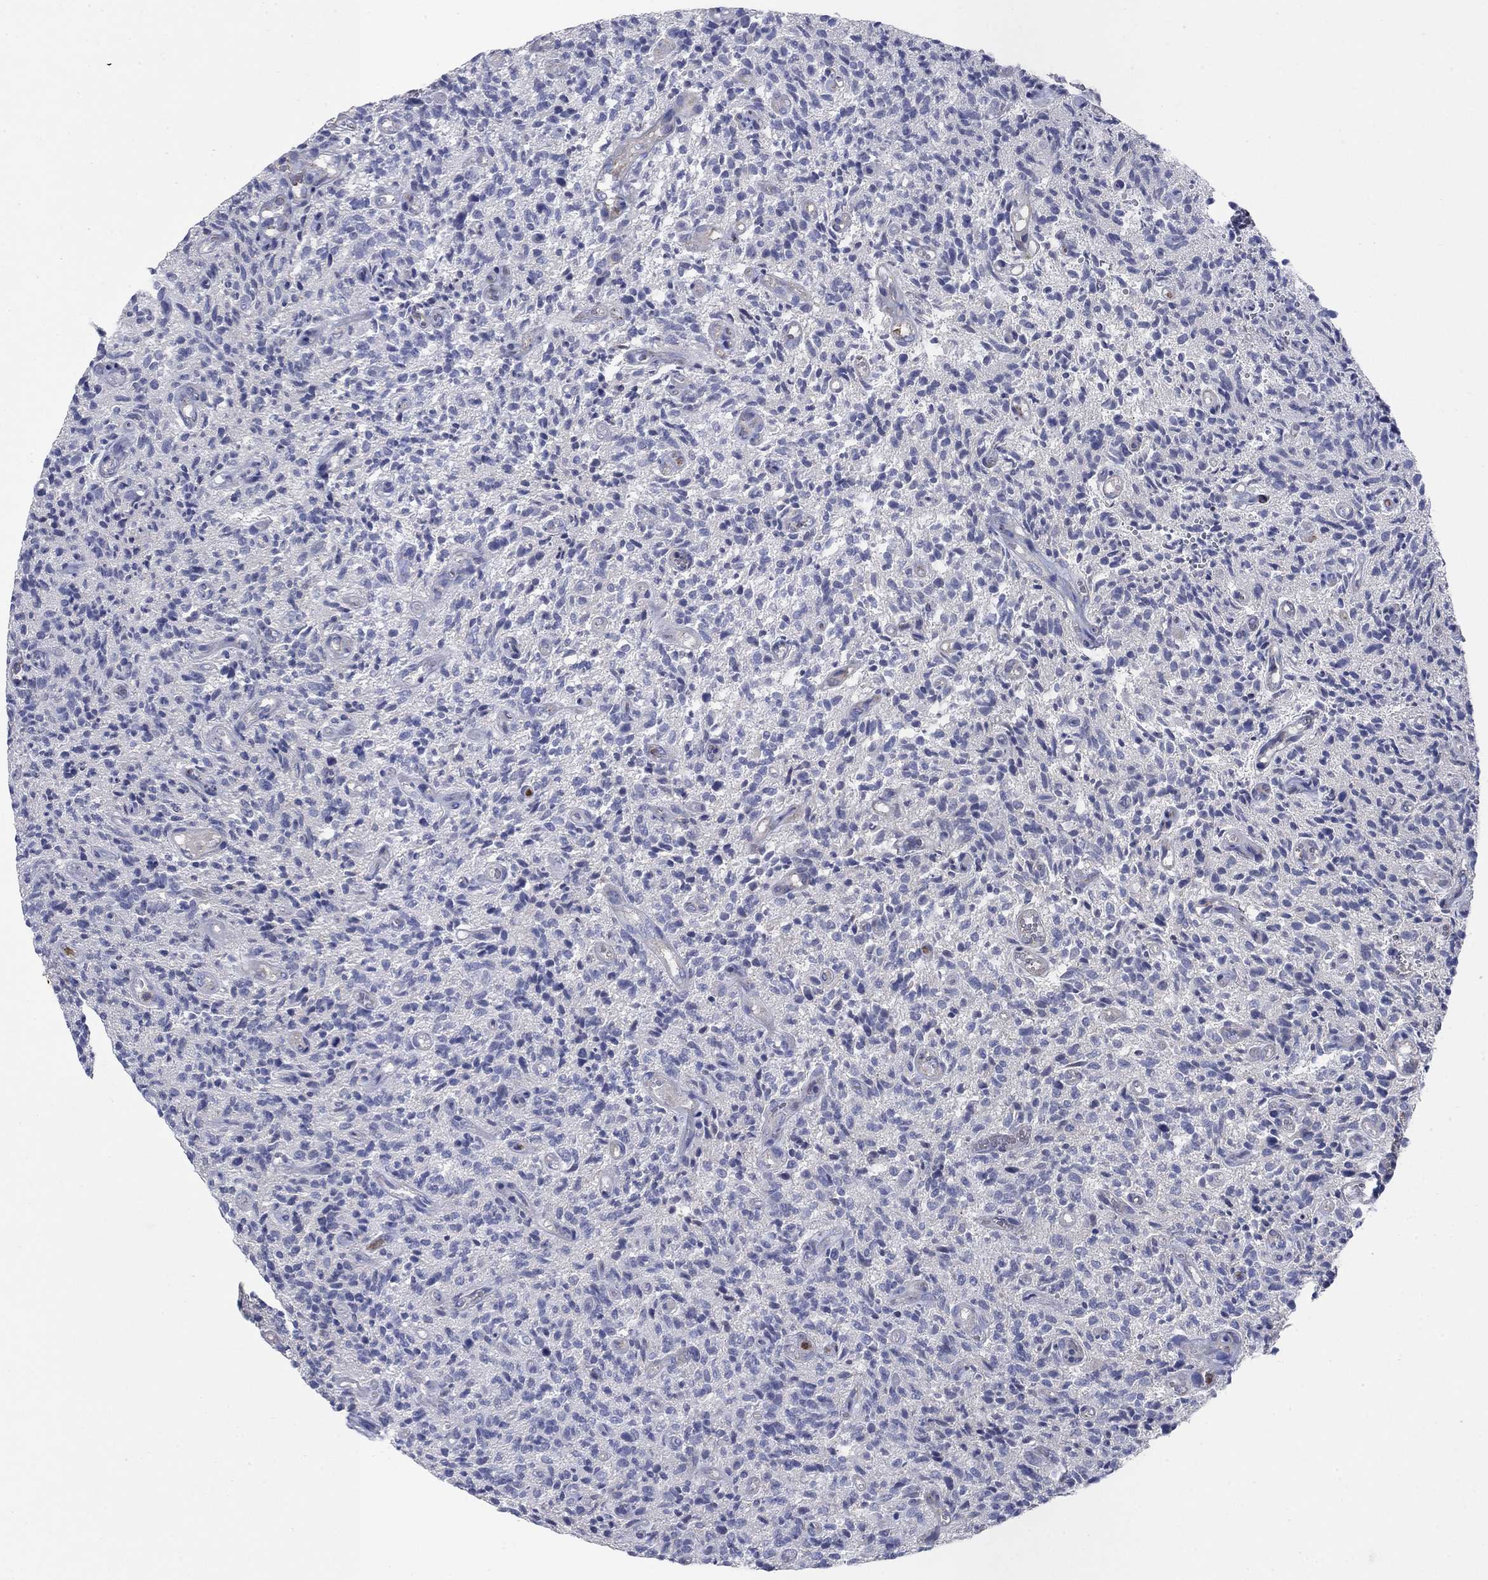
{"staining": {"intensity": "negative", "quantity": "none", "location": "none"}, "tissue": "glioma", "cell_type": "Tumor cells", "image_type": "cancer", "snomed": [{"axis": "morphology", "description": "Glioma, malignant, High grade"}, {"axis": "topography", "description": "Brain"}], "caption": "This is an immunohistochemistry image of human glioma. There is no expression in tumor cells.", "gene": "PNPLA2", "patient": {"sex": "male", "age": 64}}